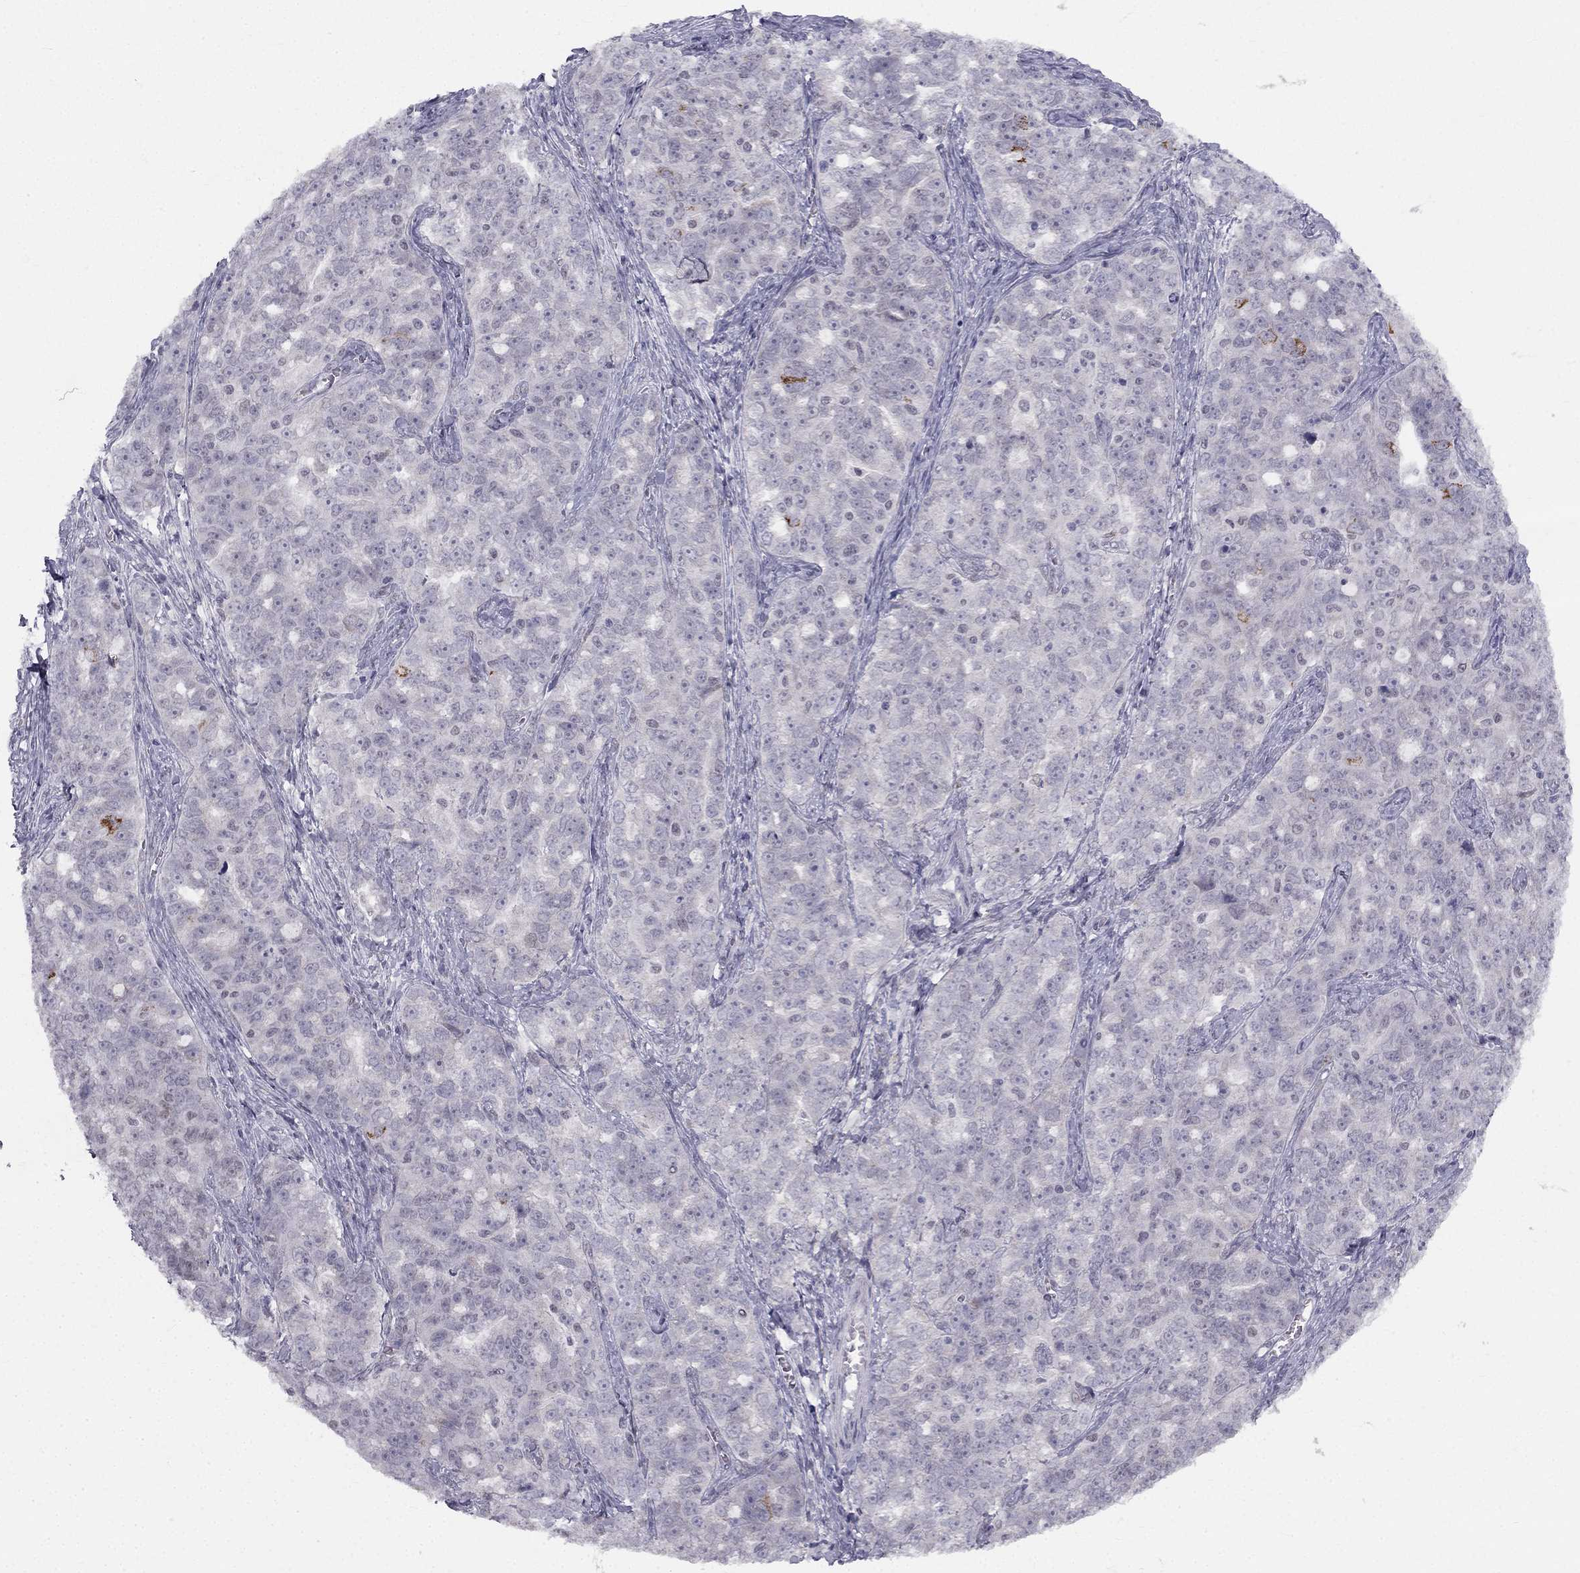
{"staining": {"intensity": "strong", "quantity": "<25%", "location": "cytoplasmic/membranous"}, "tissue": "ovarian cancer", "cell_type": "Tumor cells", "image_type": "cancer", "snomed": [{"axis": "morphology", "description": "Cystadenocarcinoma, serous, NOS"}, {"axis": "topography", "description": "Ovary"}], "caption": "Tumor cells reveal medium levels of strong cytoplasmic/membranous expression in approximately <25% of cells in human ovarian cancer (serous cystadenocarcinoma).", "gene": "TRPS1", "patient": {"sex": "female", "age": 51}}